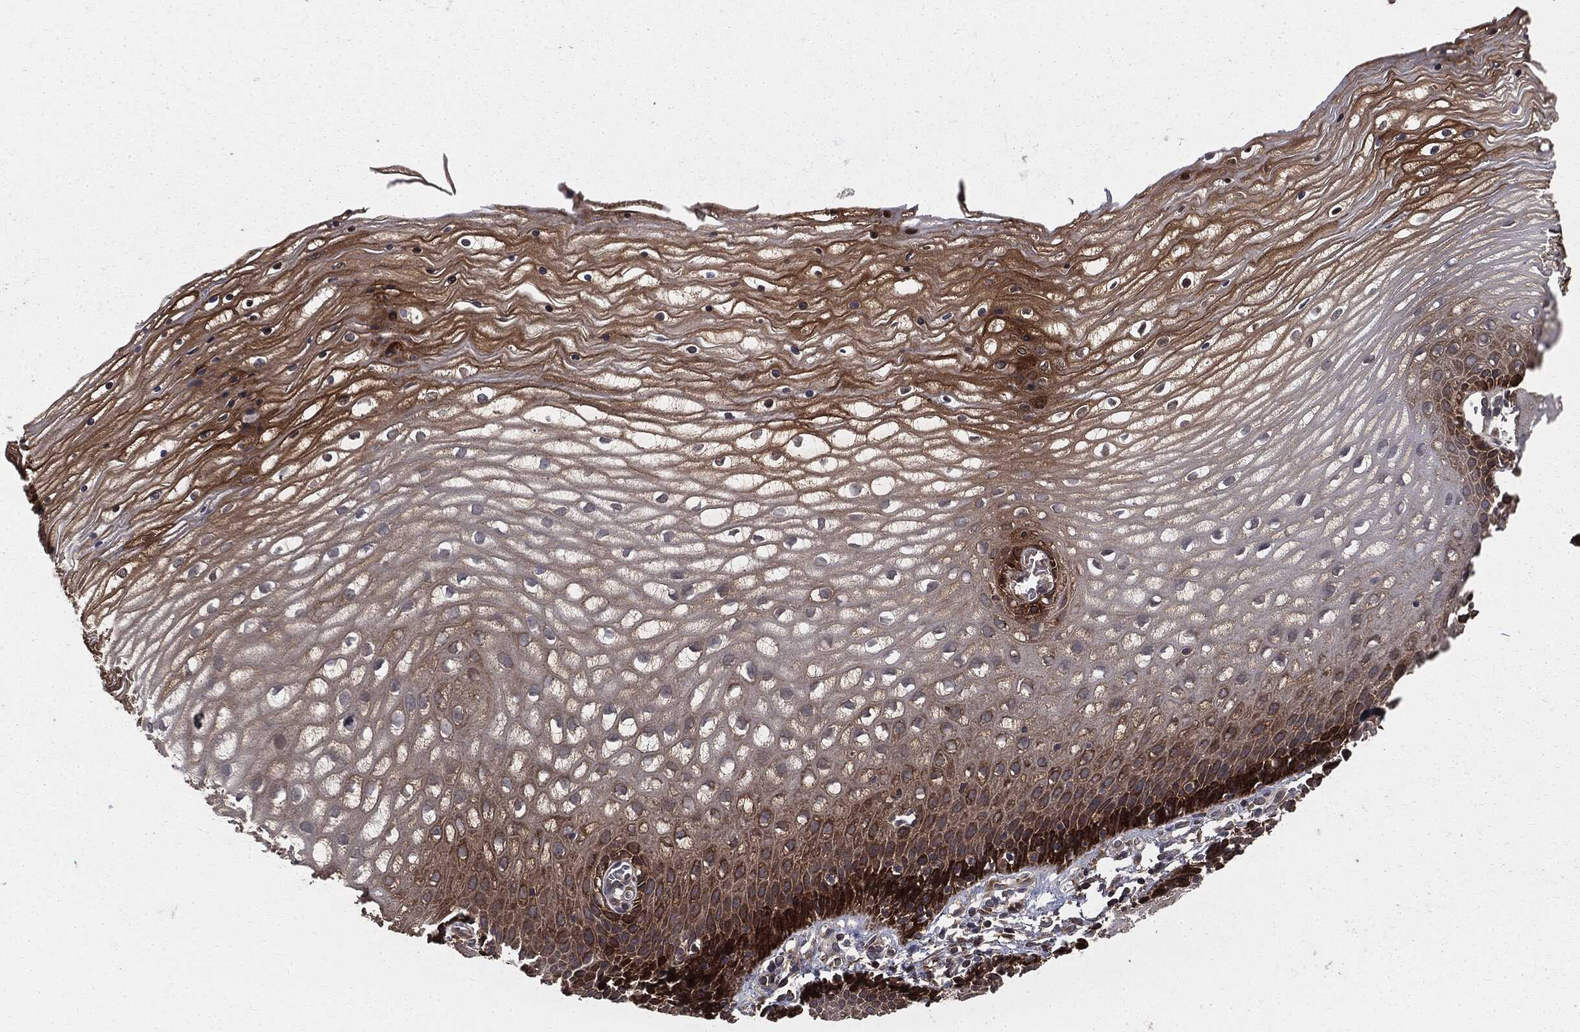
{"staining": {"intensity": "strong", "quantity": ">75%", "location": "cytoplasmic/membranous"}, "tissue": "cervix", "cell_type": "Glandular cells", "image_type": "normal", "snomed": [{"axis": "morphology", "description": "Normal tissue, NOS"}, {"axis": "topography", "description": "Cervix"}], "caption": "IHC of unremarkable human cervix exhibits high levels of strong cytoplasmic/membranous expression in approximately >75% of glandular cells.", "gene": "GNB5", "patient": {"sex": "female", "age": 35}}